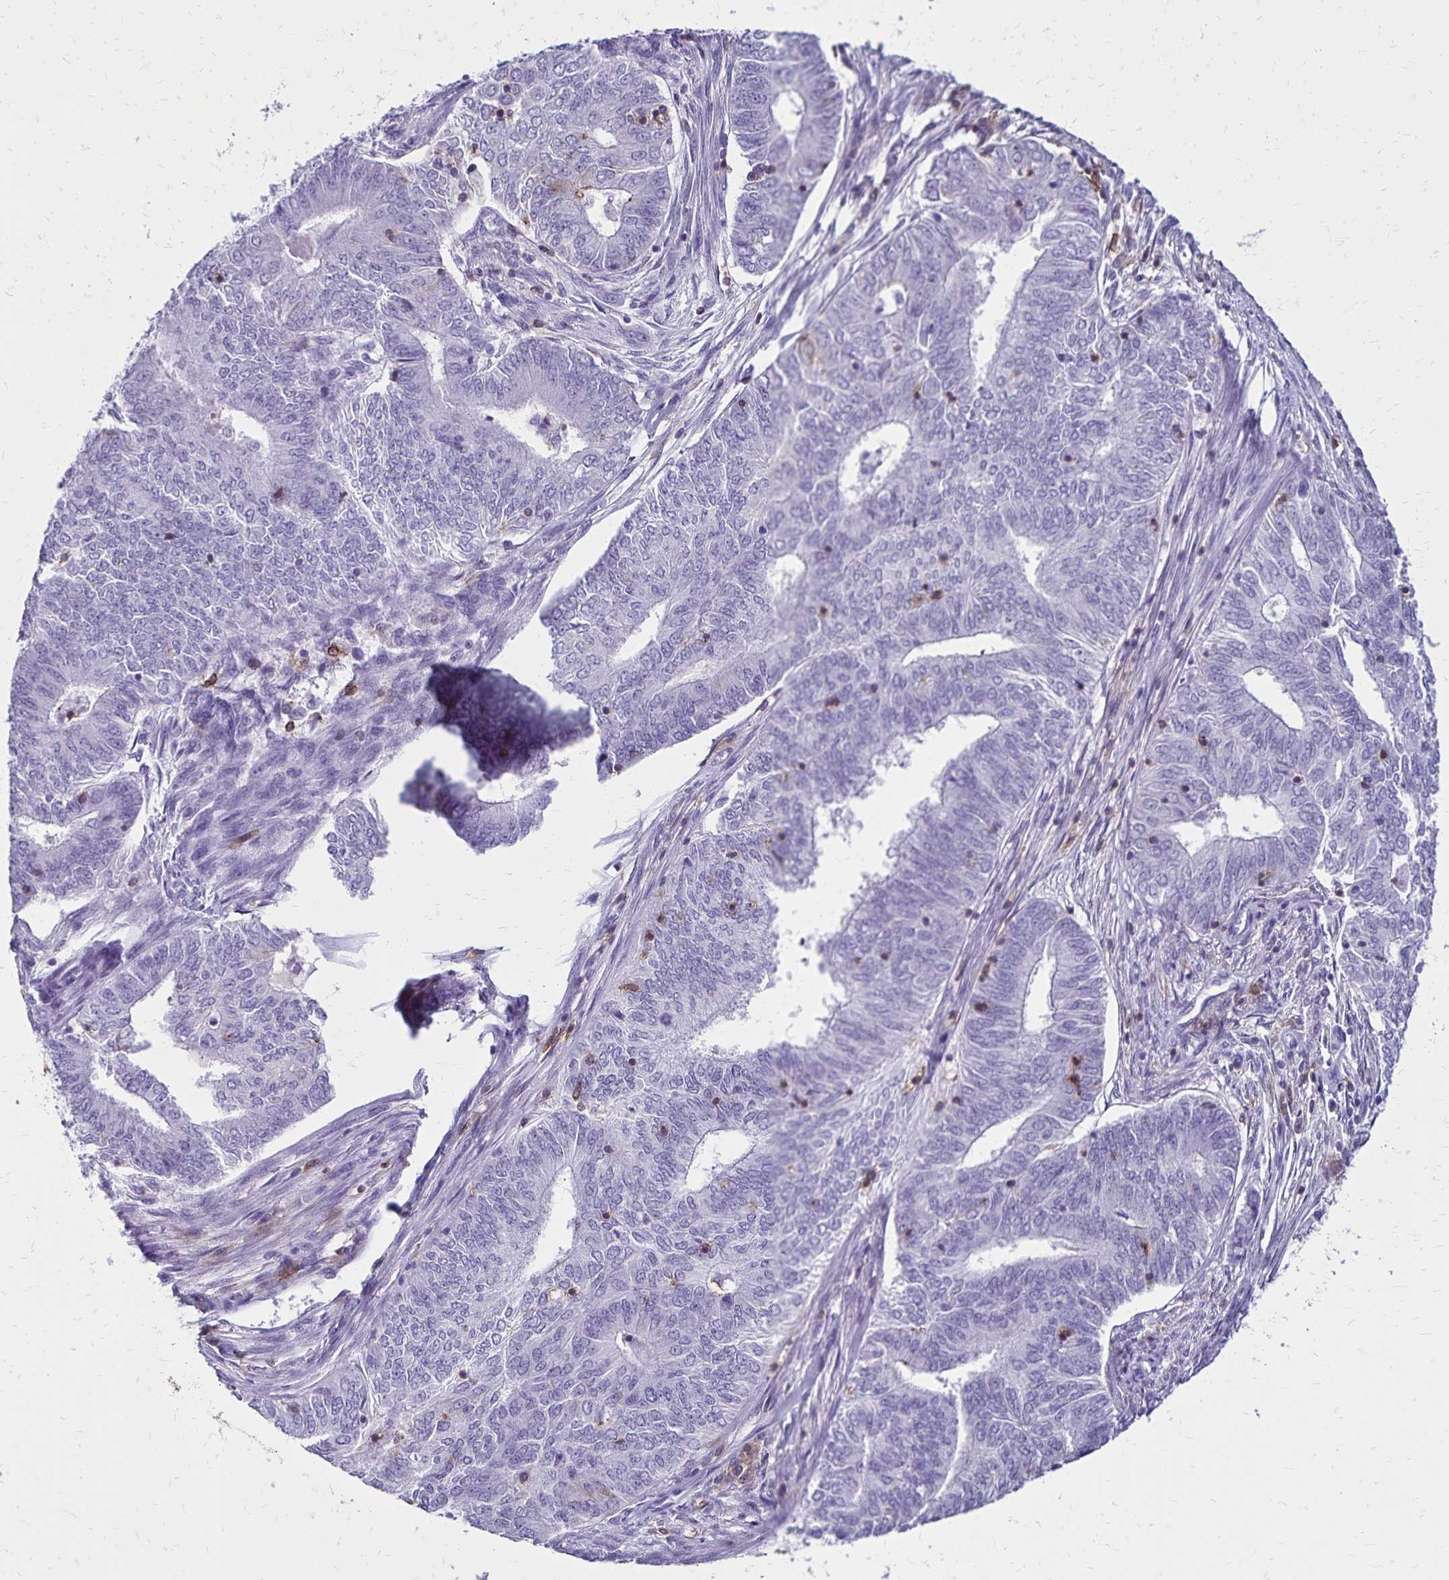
{"staining": {"intensity": "negative", "quantity": "none", "location": "none"}, "tissue": "endometrial cancer", "cell_type": "Tumor cells", "image_type": "cancer", "snomed": [{"axis": "morphology", "description": "Adenocarcinoma, NOS"}, {"axis": "topography", "description": "Endometrium"}], "caption": "Tumor cells show no significant positivity in adenocarcinoma (endometrial).", "gene": "CD27", "patient": {"sex": "female", "age": 62}}